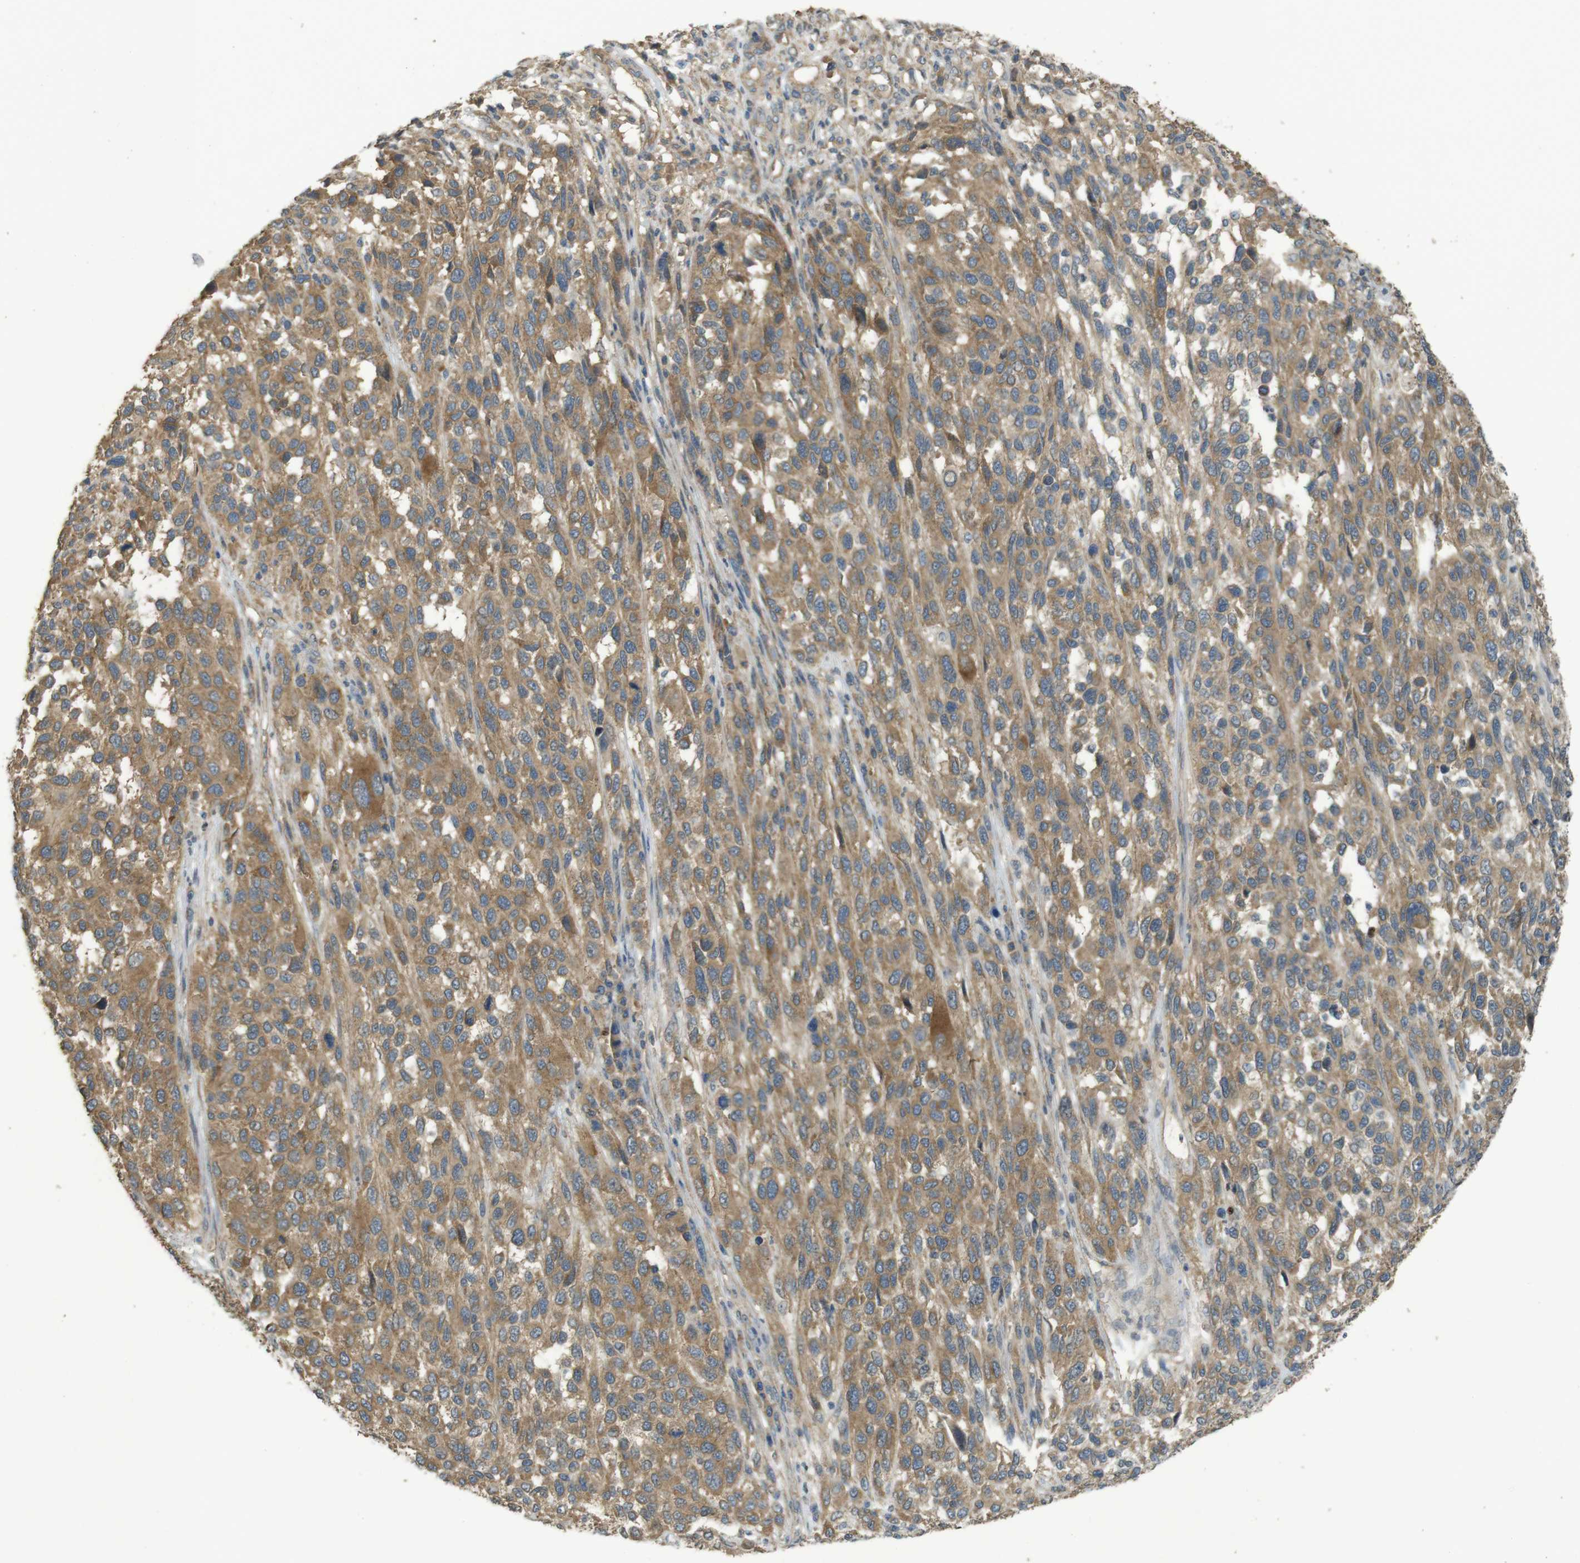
{"staining": {"intensity": "moderate", "quantity": ">75%", "location": "cytoplasmic/membranous"}, "tissue": "melanoma", "cell_type": "Tumor cells", "image_type": "cancer", "snomed": [{"axis": "morphology", "description": "Malignant melanoma, Metastatic site"}, {"axis": "topography", "description": "Lymph node"}], "caption": "Moderate cytoplasmic/membranous protein expression is present in about >75% of tumor cells in melanoma. (brown staining indicates protein expression, while blue staining denotes nuclei).", "gene": "ZDHHC20", "patient": {"sex": "male", "age": 61}}